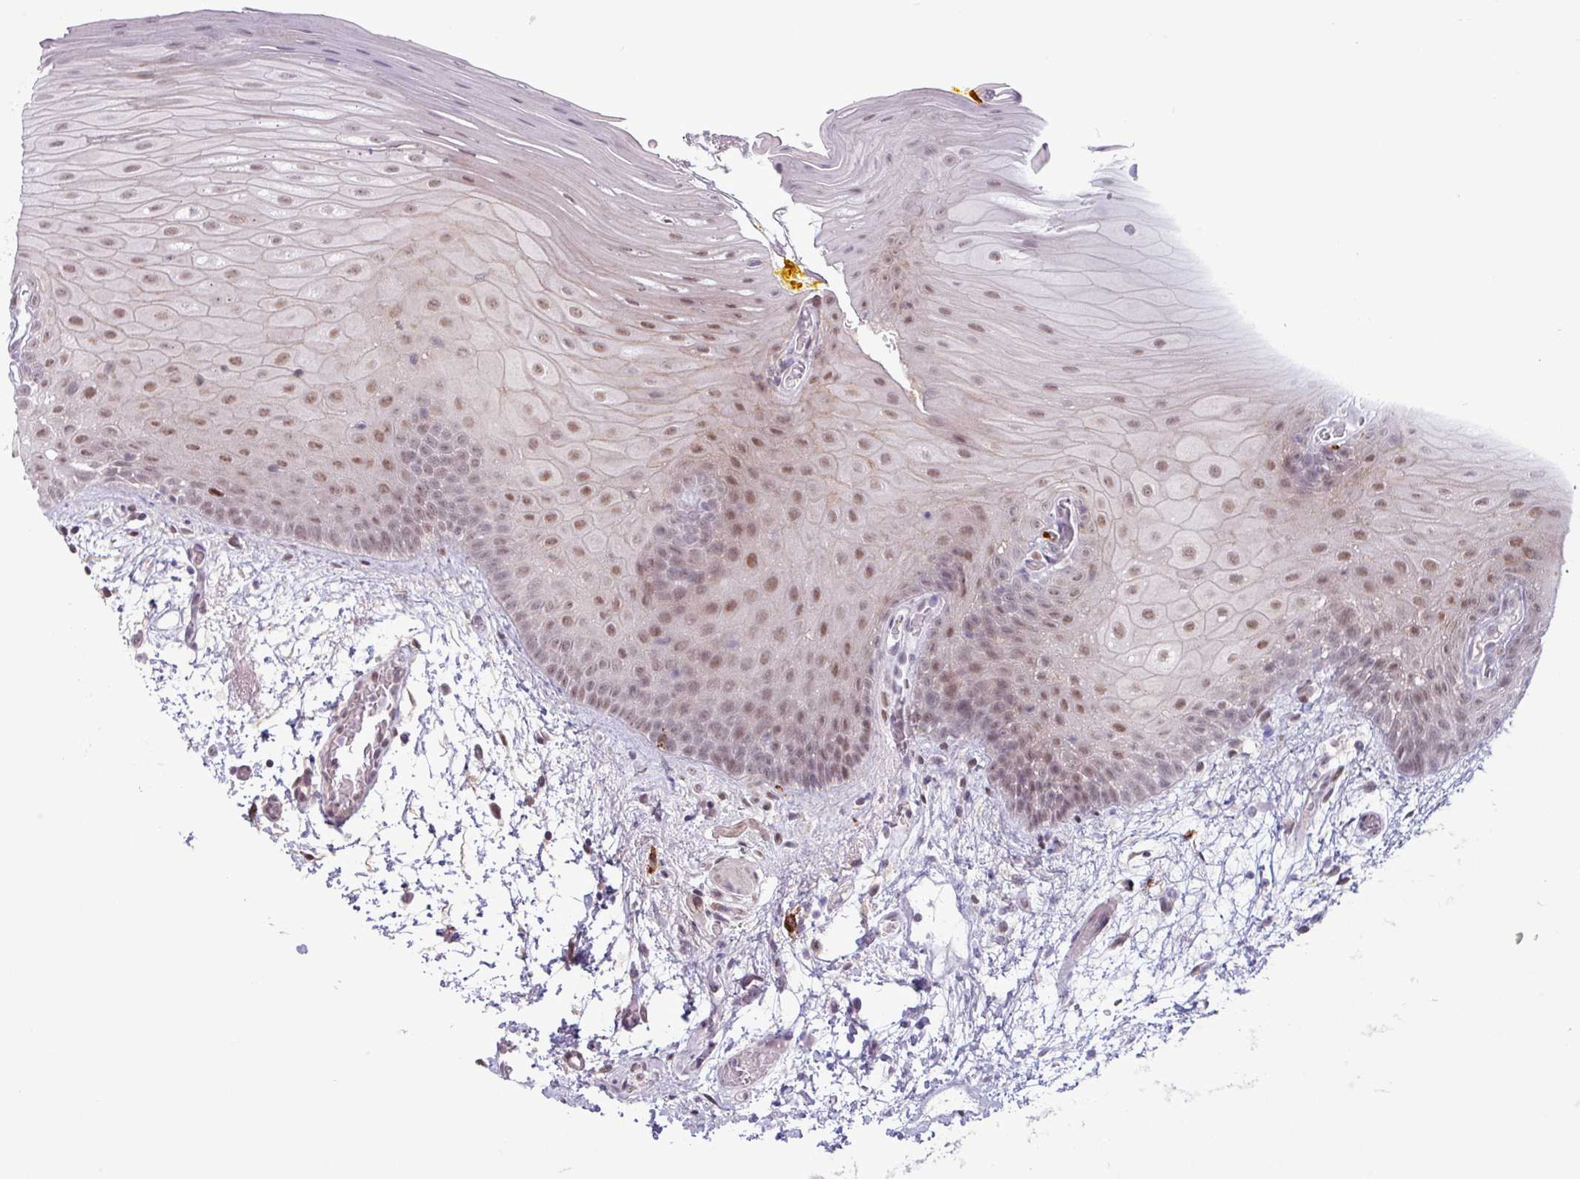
{"staining": {"intensity": "moderate", "quantity": ">75%", "location": "cytoplasmic/membranous,nuclear"}, "tissue": "oral mucosa", "cell_type": "Squamous epithelial cells", "image_type": "normal", "snomed": [{"axis": "morphology", "description": "Normal tissue, NOS"}, {"axis": "morphology", "description": "Squamous cell carcinoma, NOS"}, {"axis": "topography", "description": "Oral tissue"}, {"axis": "topography", "description": "Tounge, NOS"}, {"axis": "topography", "description": "Head-Neck"}], "caption": "Oral mucosa stained for a protein (brown) shows moderate cytoplasmic/membranous,nuclear positive expression in about >75% of squamous epithelial cells.", "gene": "NOTCH2", "patient": {"sex": "male", "age": 76}}